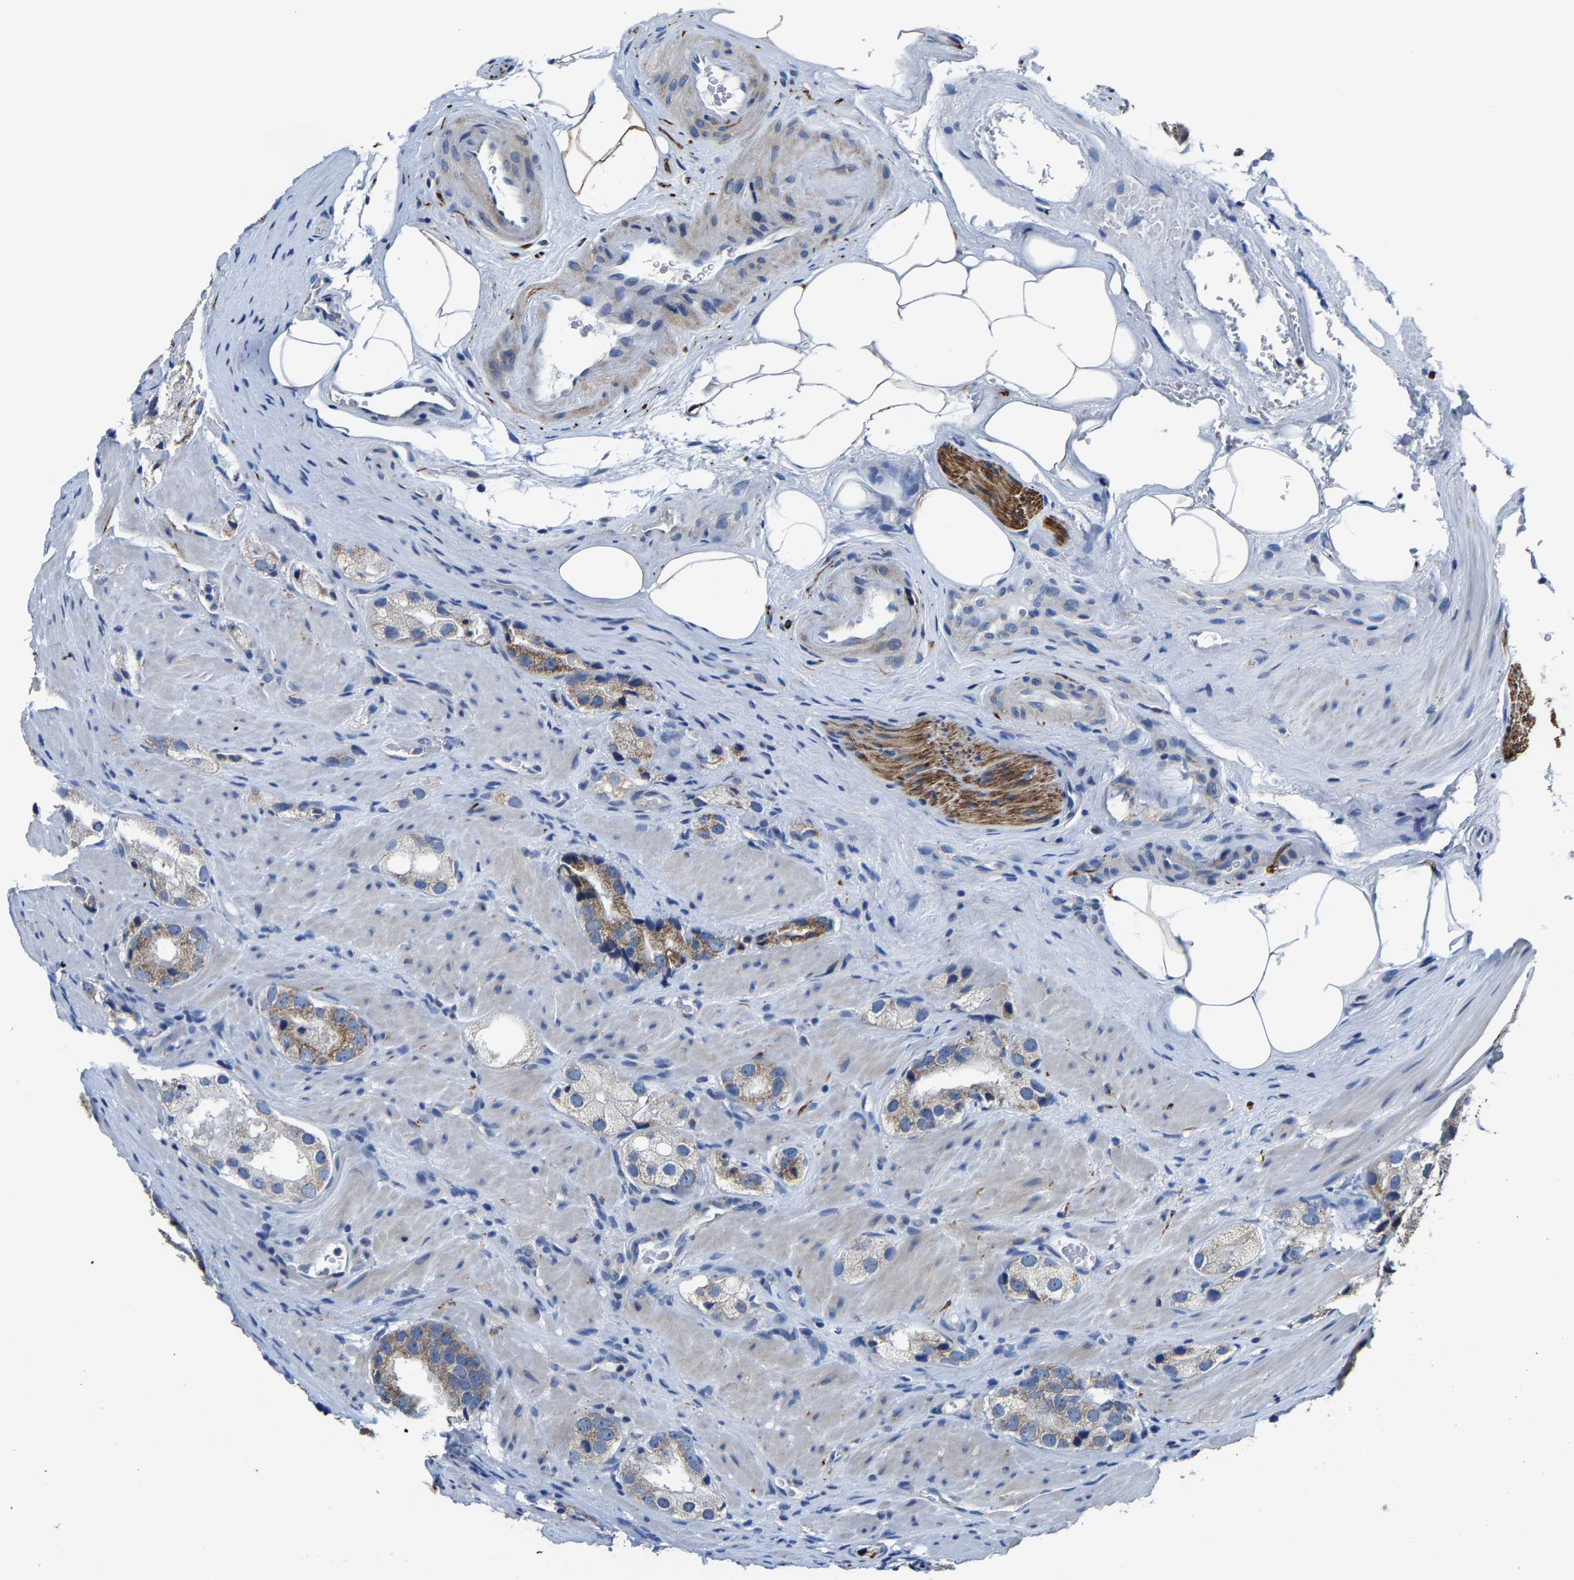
{"staining": {"intensity": "moderate", "quantity": "25%-75%", "location": "cytoplasmic/membranous"}, "tissue": "prostate cancer", "cell_type": "Tumor cells", "image_type": "cancer", "snomed": [{"axis": "morphology", "description": "Adenocarcinoma, High grade"}, {"axis": "topography", "description": "Prostate"}], "caption": "Brown immunohistochemical staining in human prostate cancer exhibits moderate cytoplasmic/membranous expression in about 25%-75% of tumor cells.", "gene": "AGK", "patient": {"sex": "male", "age": 63}}